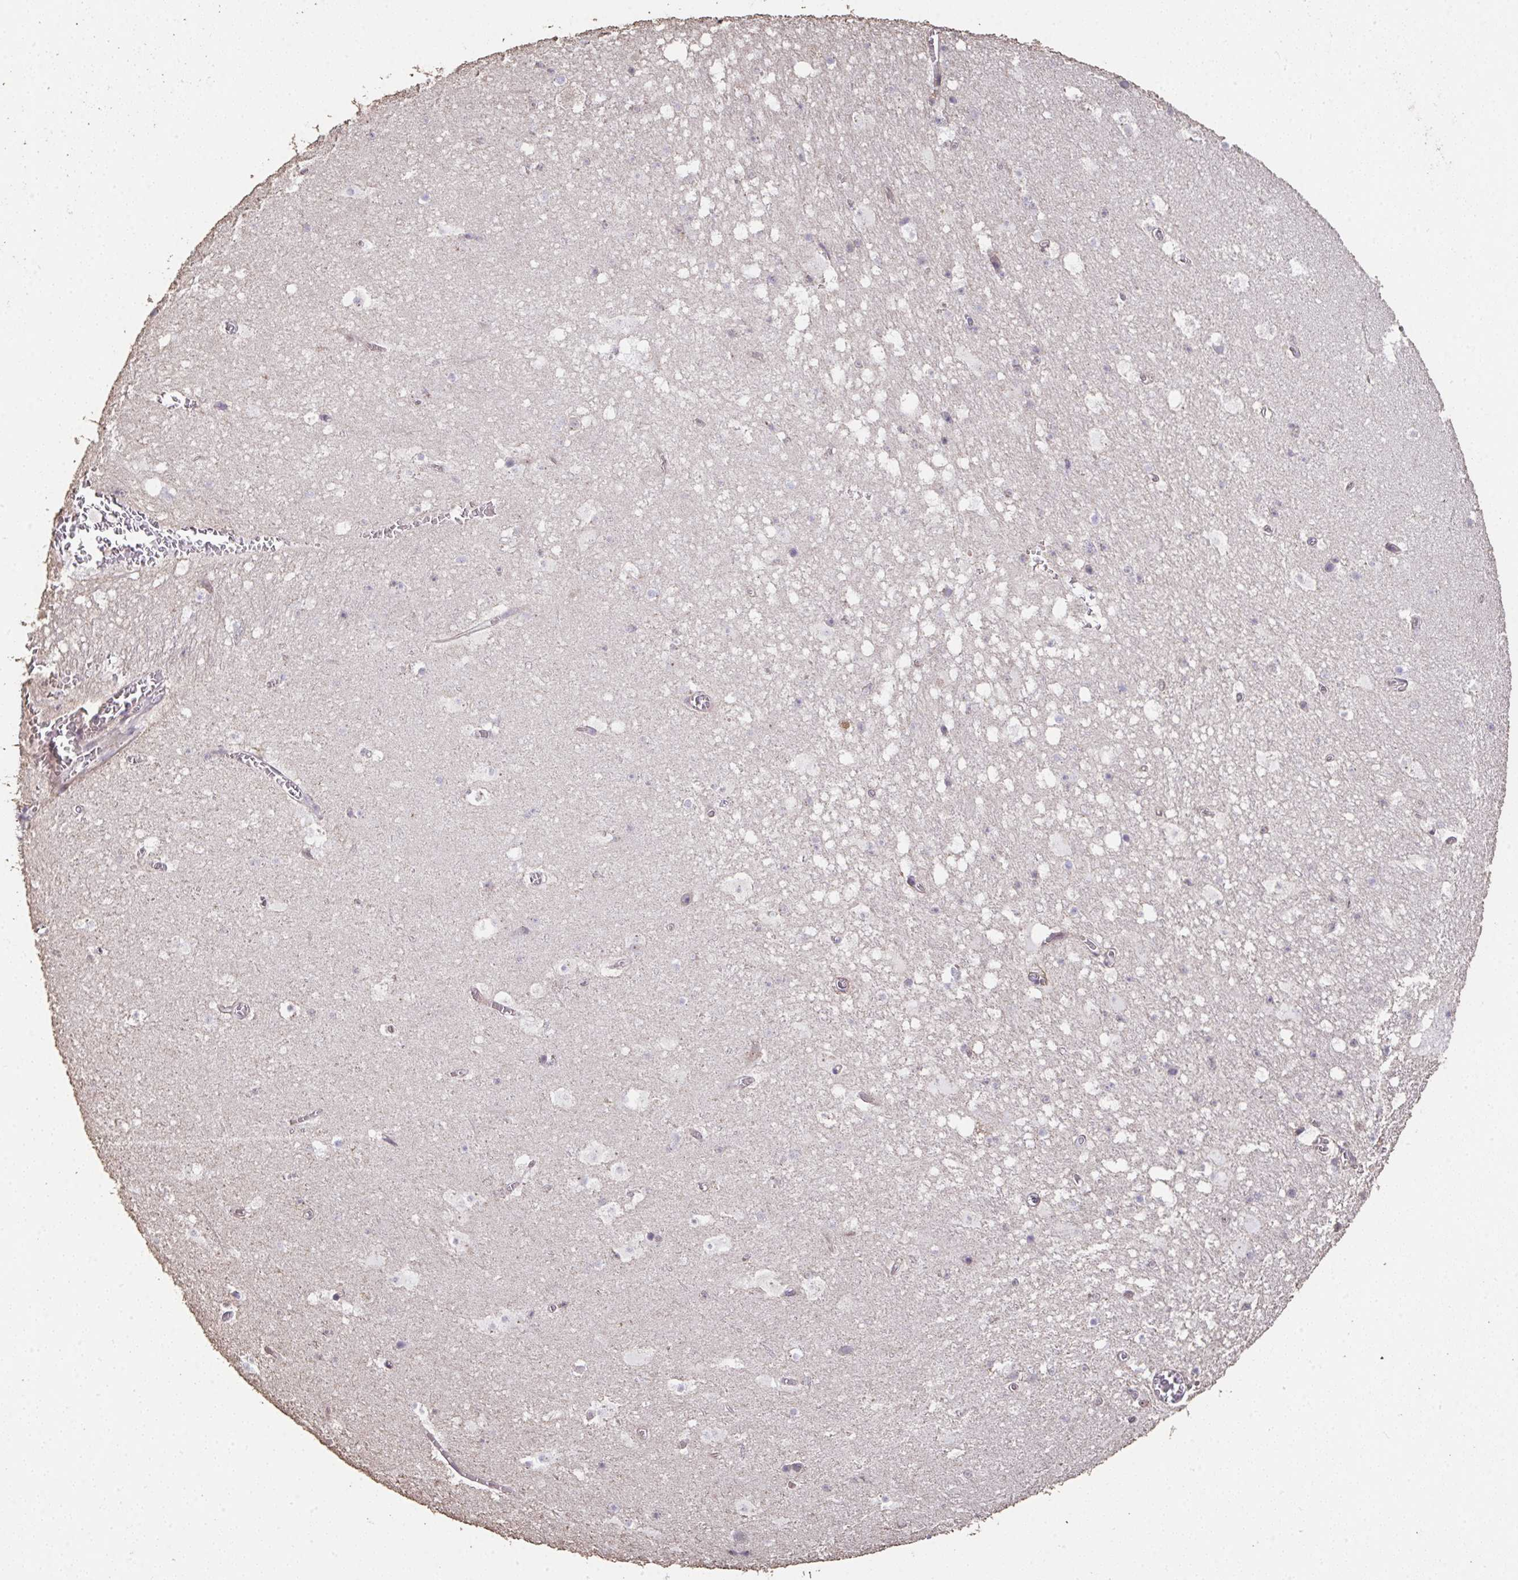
{"staining": {"intensity": "negative", "quantity": "none", "location": "none"}, "tissue": "hippocampus", "cell_type": "Glial cells", "image_type": "normal", "snomed": [{"axis": "morphology", "description": "Normal tissue, NOS"}, {"axis": "topography", "description": "Hippocampus"}], "caption": "A high-resolution micrograph shows IHC staining of unremarkable hippocampus, which reveals no significant expression in glial cells.", "gene": "RUNDC3B", "patient": {"sex": "female", "age": 42}}